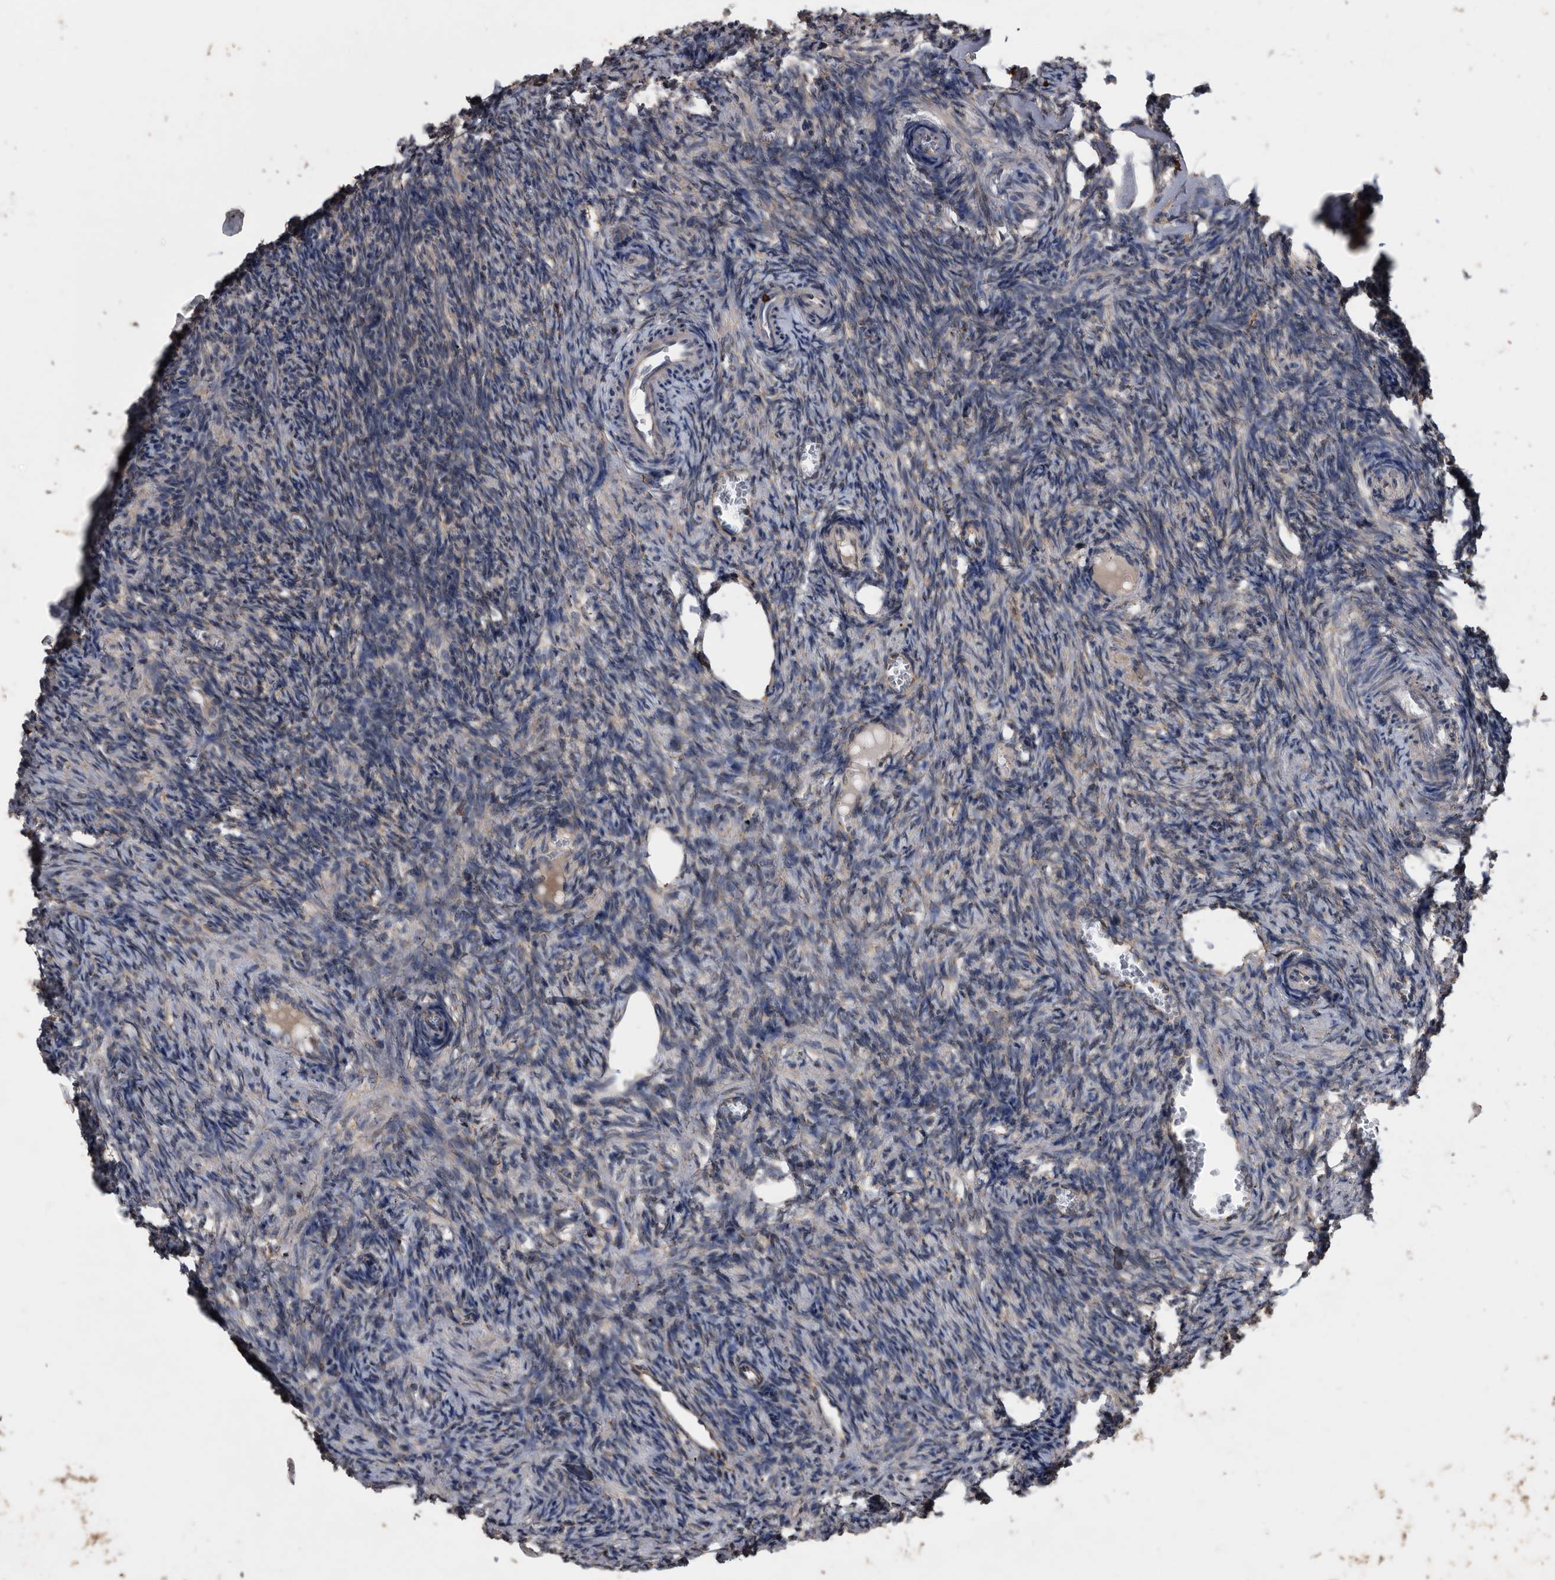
{"staining": {"intensity": "weak", "quantity": "<25%", "location": "cytoplasmic/membranous"}, "tissue": "ovary", "cell_type": "Ovarian stroma cells", "image_type": "normal", "snomed": [{"axis": "morphology", "description": "Normal tissue, NOS"}, {"axis": "topography", "description": "Ovary"}], "caption": "Micrograph shows no significant protein positivity in ovarian stroma cells of normal ovary.", "gene": "NRBP1", "patient": {"sex": "female", "age": 27}}